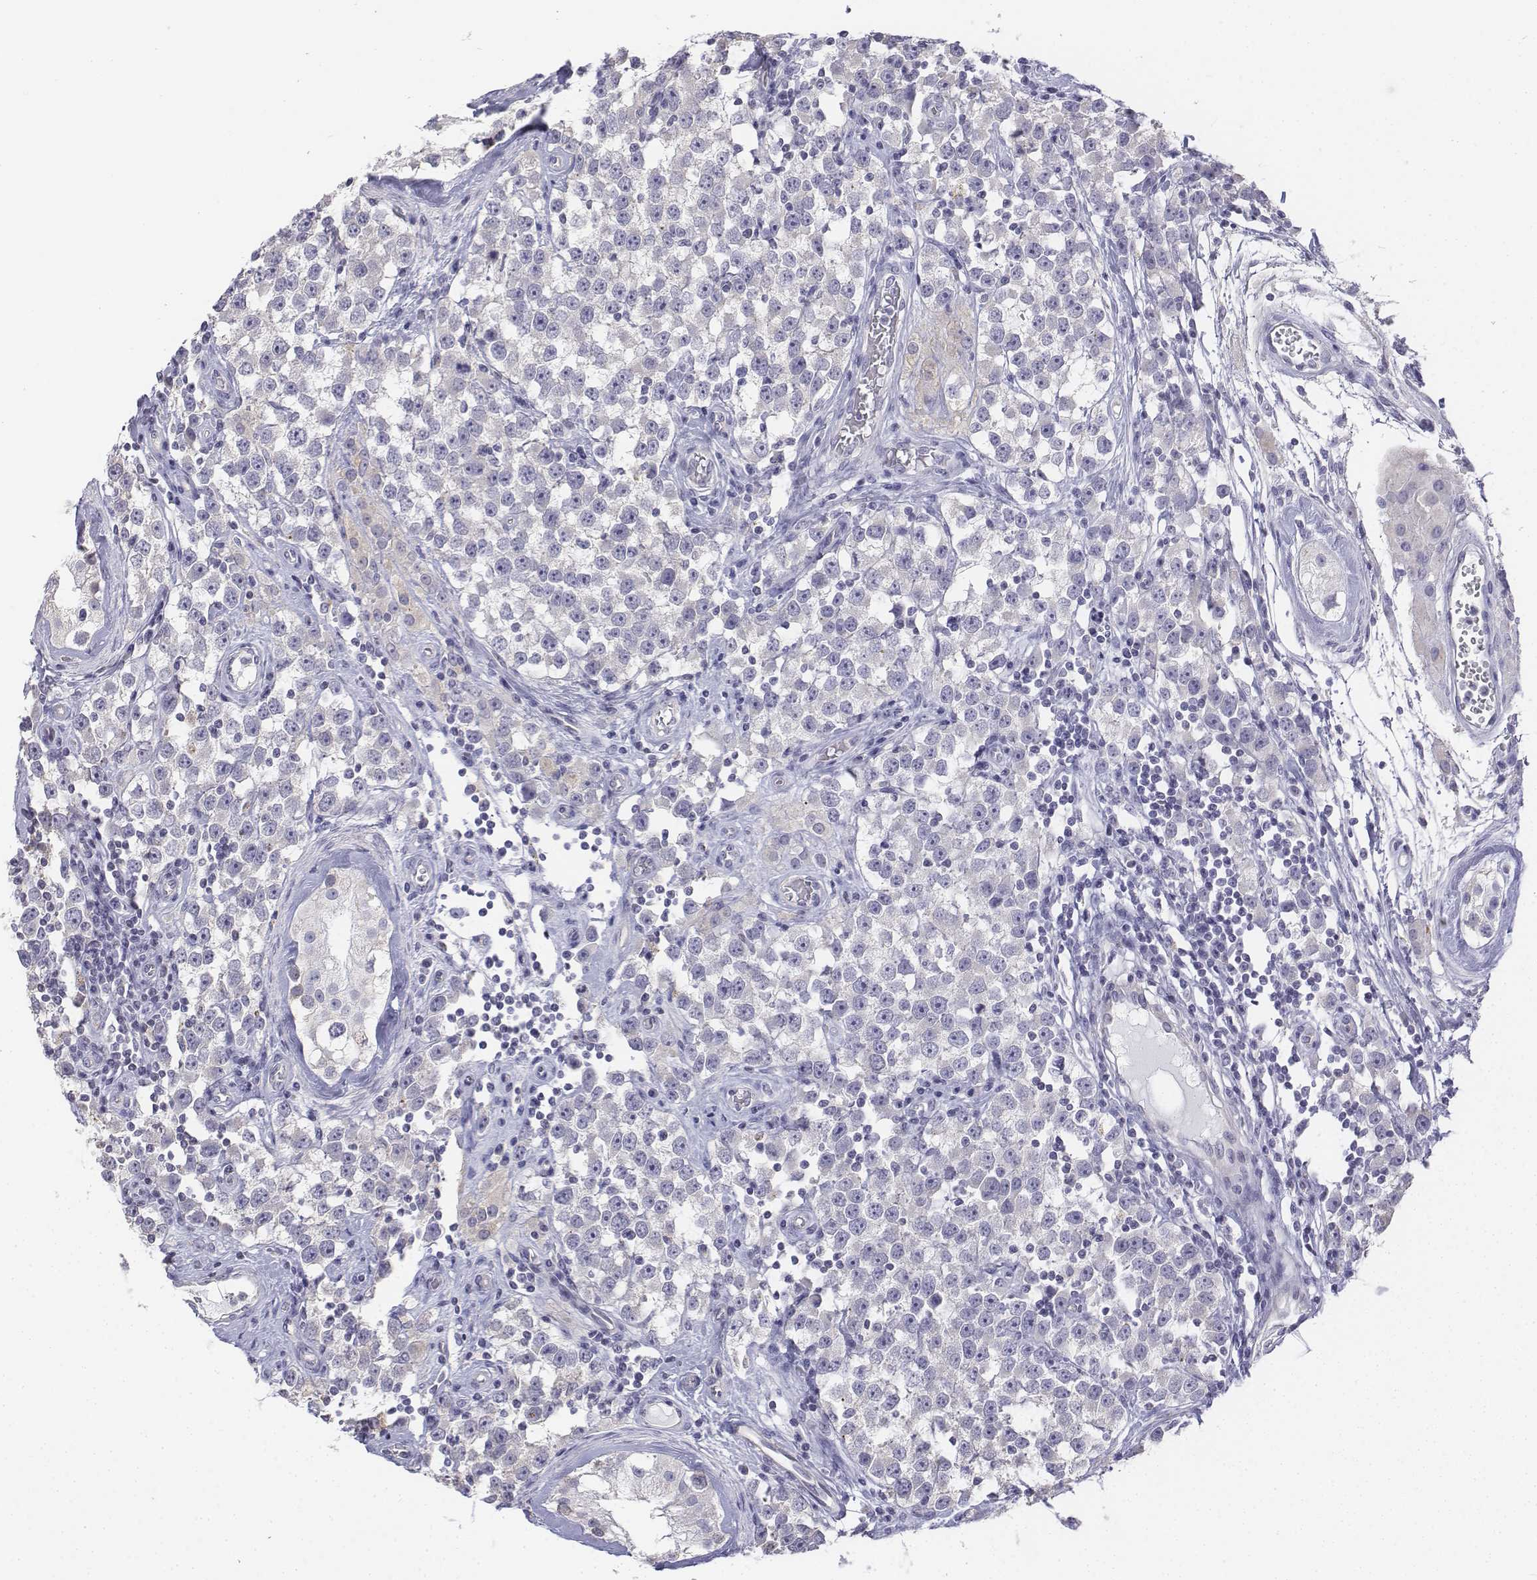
{"staining": {"intensity": "negative", "quantity": "none", "location": "none"}, "tissue": "testis cancer", "cell_type": "Tumor cells", "image_type": "cancer", "snomed": [{"axis": "morphology", "description": "Seminoma, NOS"}, {"axis": "topography", "description": "Testis"}], "caption": "Immunohistochemistry micrograph of neoplastic tissue: human seminoma (testis) stained with DAB reveals no significant protein positivity in tumor cells. (Stains: DAB (3,3'-diaminobenzidine) IHC with hematoxylin counter stain, Microscopy: brightfield microscopy at high magnification).", "gene": "LGSN", "patient": {"sex": "male", "age": 34}}